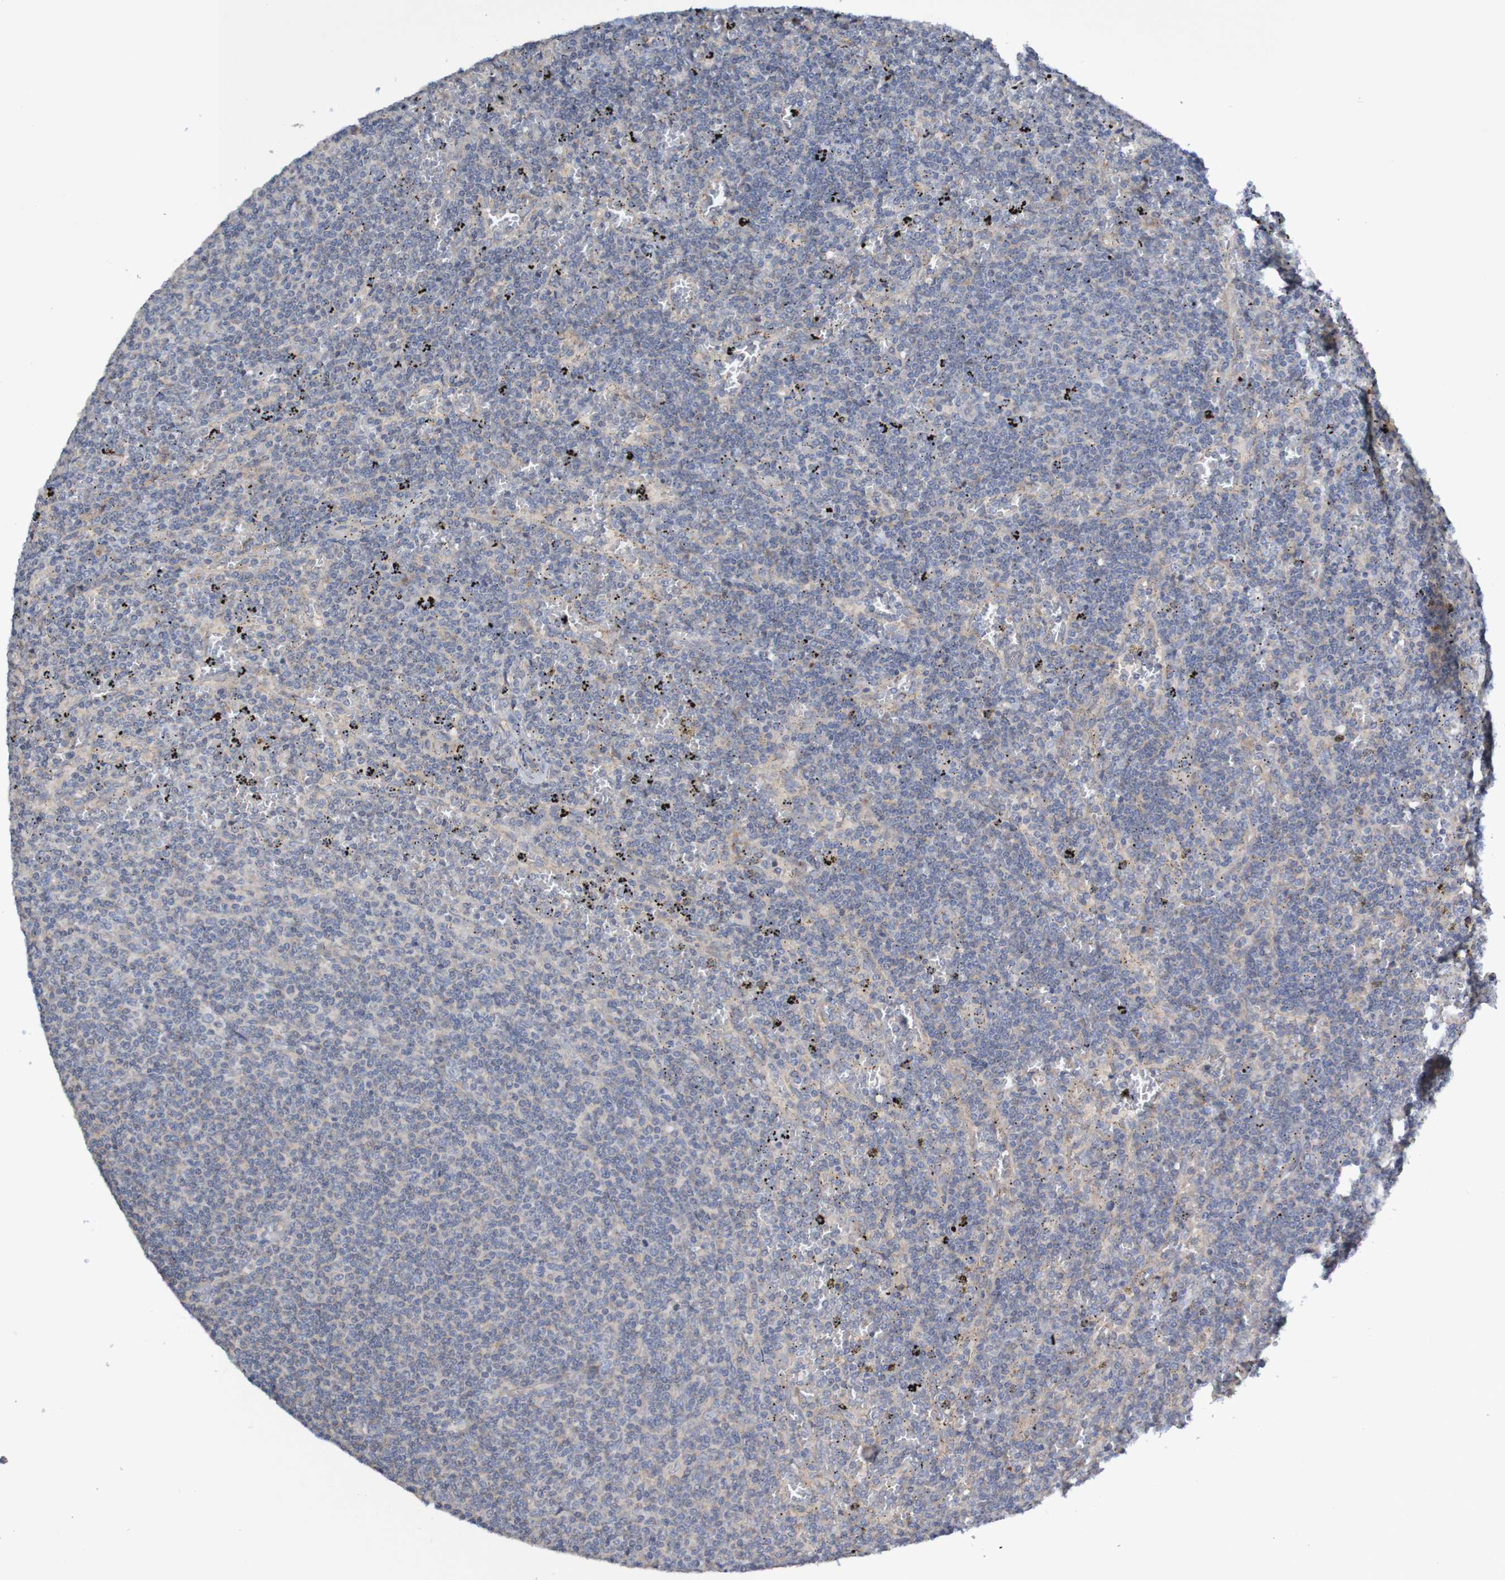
{"staining": {"intensity": "weak", "quantity": "25%-75%", "location": "cytoplasmic/membranous"}, "tissue": "lymphoma", "cell_type": "Tumor cells", "image_type": "cancer", "snomed": [{"axis": "morphology", "description": "Malignant lymphoma, non-Hodgkin's type, Low grade"}, {"axis": "topography", "description": "Spleen"}], "caption": "A brown stain labels weak cytoplasmic/membranous expression of a protein in malignant lymphoma, non-Hodgkin's type (low-grade) tumor cells.", "gene": "LMBRD2", "patient": {"sex": "female", "age": 50}}